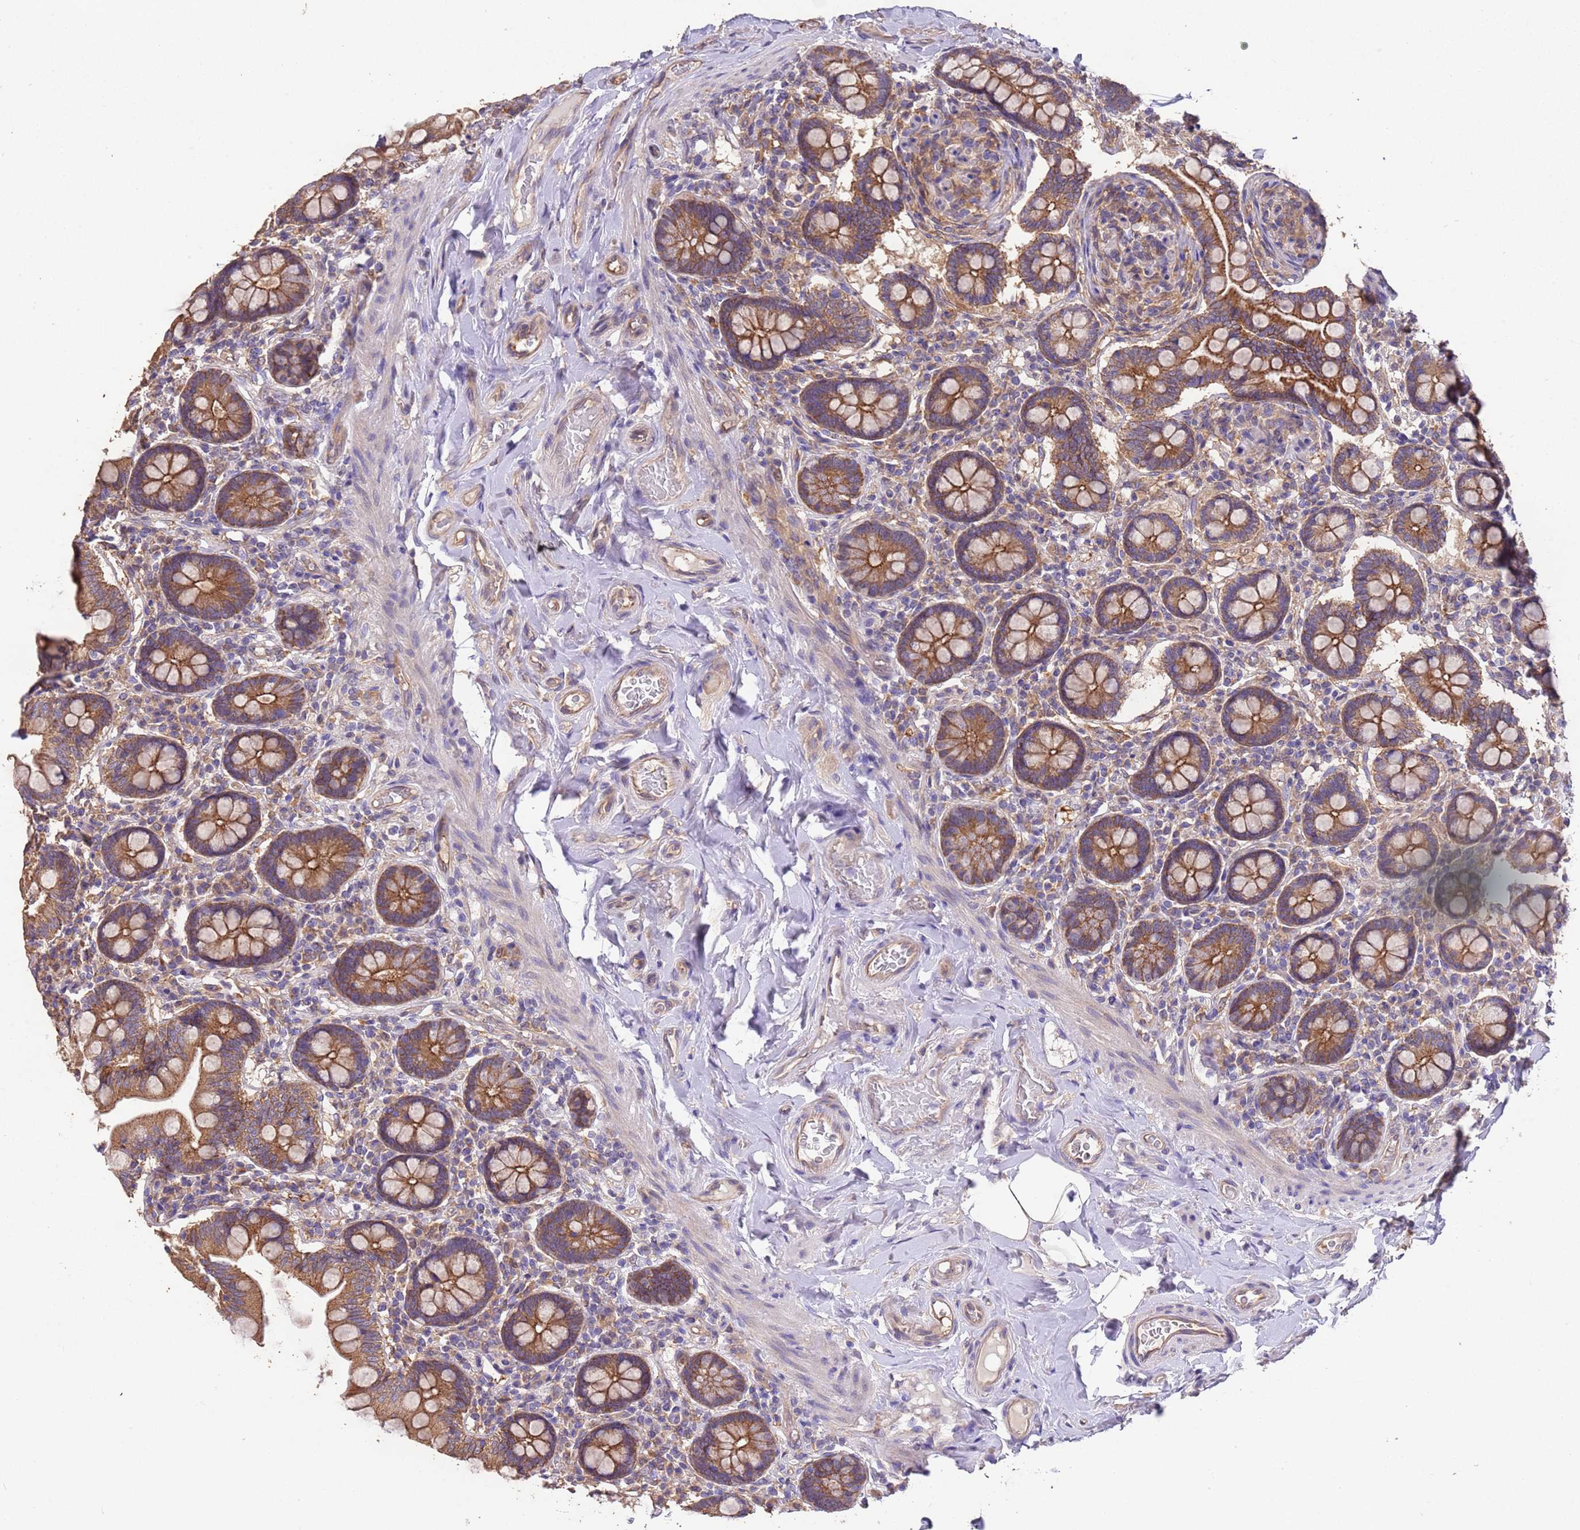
{"staining": {"intensity": "moderate", "quantity": ">75%", "location": "cytoplasmic/membranous"}, "tissue": "small intestine", "cell_type": "Glandular cells", "image_type": "normal", "snomed": [{"axis": "morphology", "description": "Normal tissue, NOS"}, {"axis": "topography", "description": "Small intestine"}], "caption": "Small intestine stained with DAB (3,3'-diaminobenzidine) immunohistochemistry (IHC) shows medium levels of moderate cytoplasmic/membranous positivity in about >75% of glandular cells.", "gene": "NPHP1", "patient": {"sex": "female", "age": 64}}